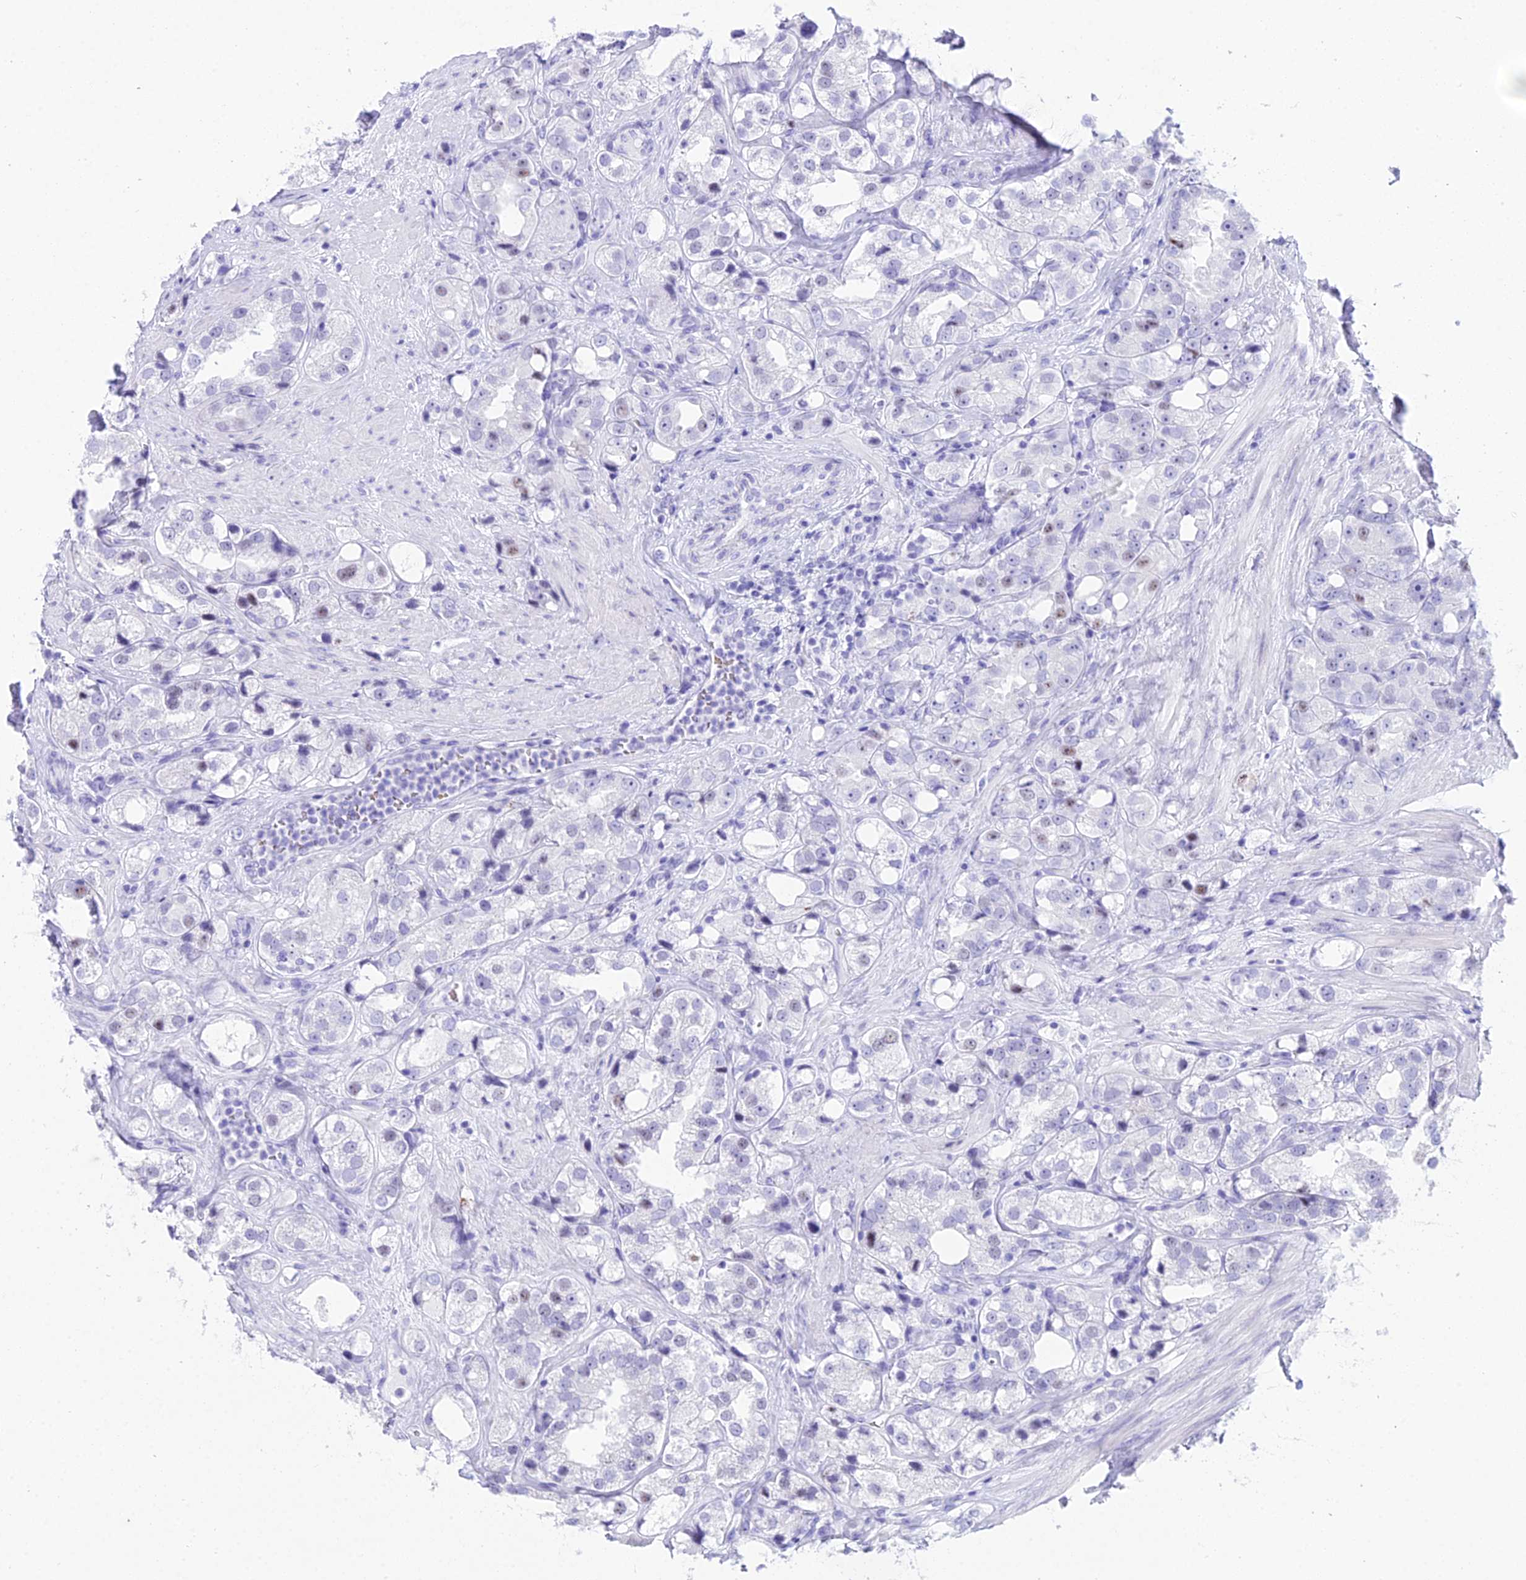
{"staining": {"intensity": "weak", "quantity": "<25%", "location": "nuclear"}, "tissue": "prostate cancer", "cell_type": "Tumor cells", "image_type": "cancer", "snomed": [{"axis": "morphology", "description": "Adenocarcinoma, NOS"}, {"axis": "topography", "description": "Prostate"}], "caption": "A high-resolution photomicrograph shows immunohistochemistry staining of prostate adenocarcinoma, which reveals no significant staining in tumor cells.", "gene": "RNPS1", "patient": {"sex": "male", "age": 79}}